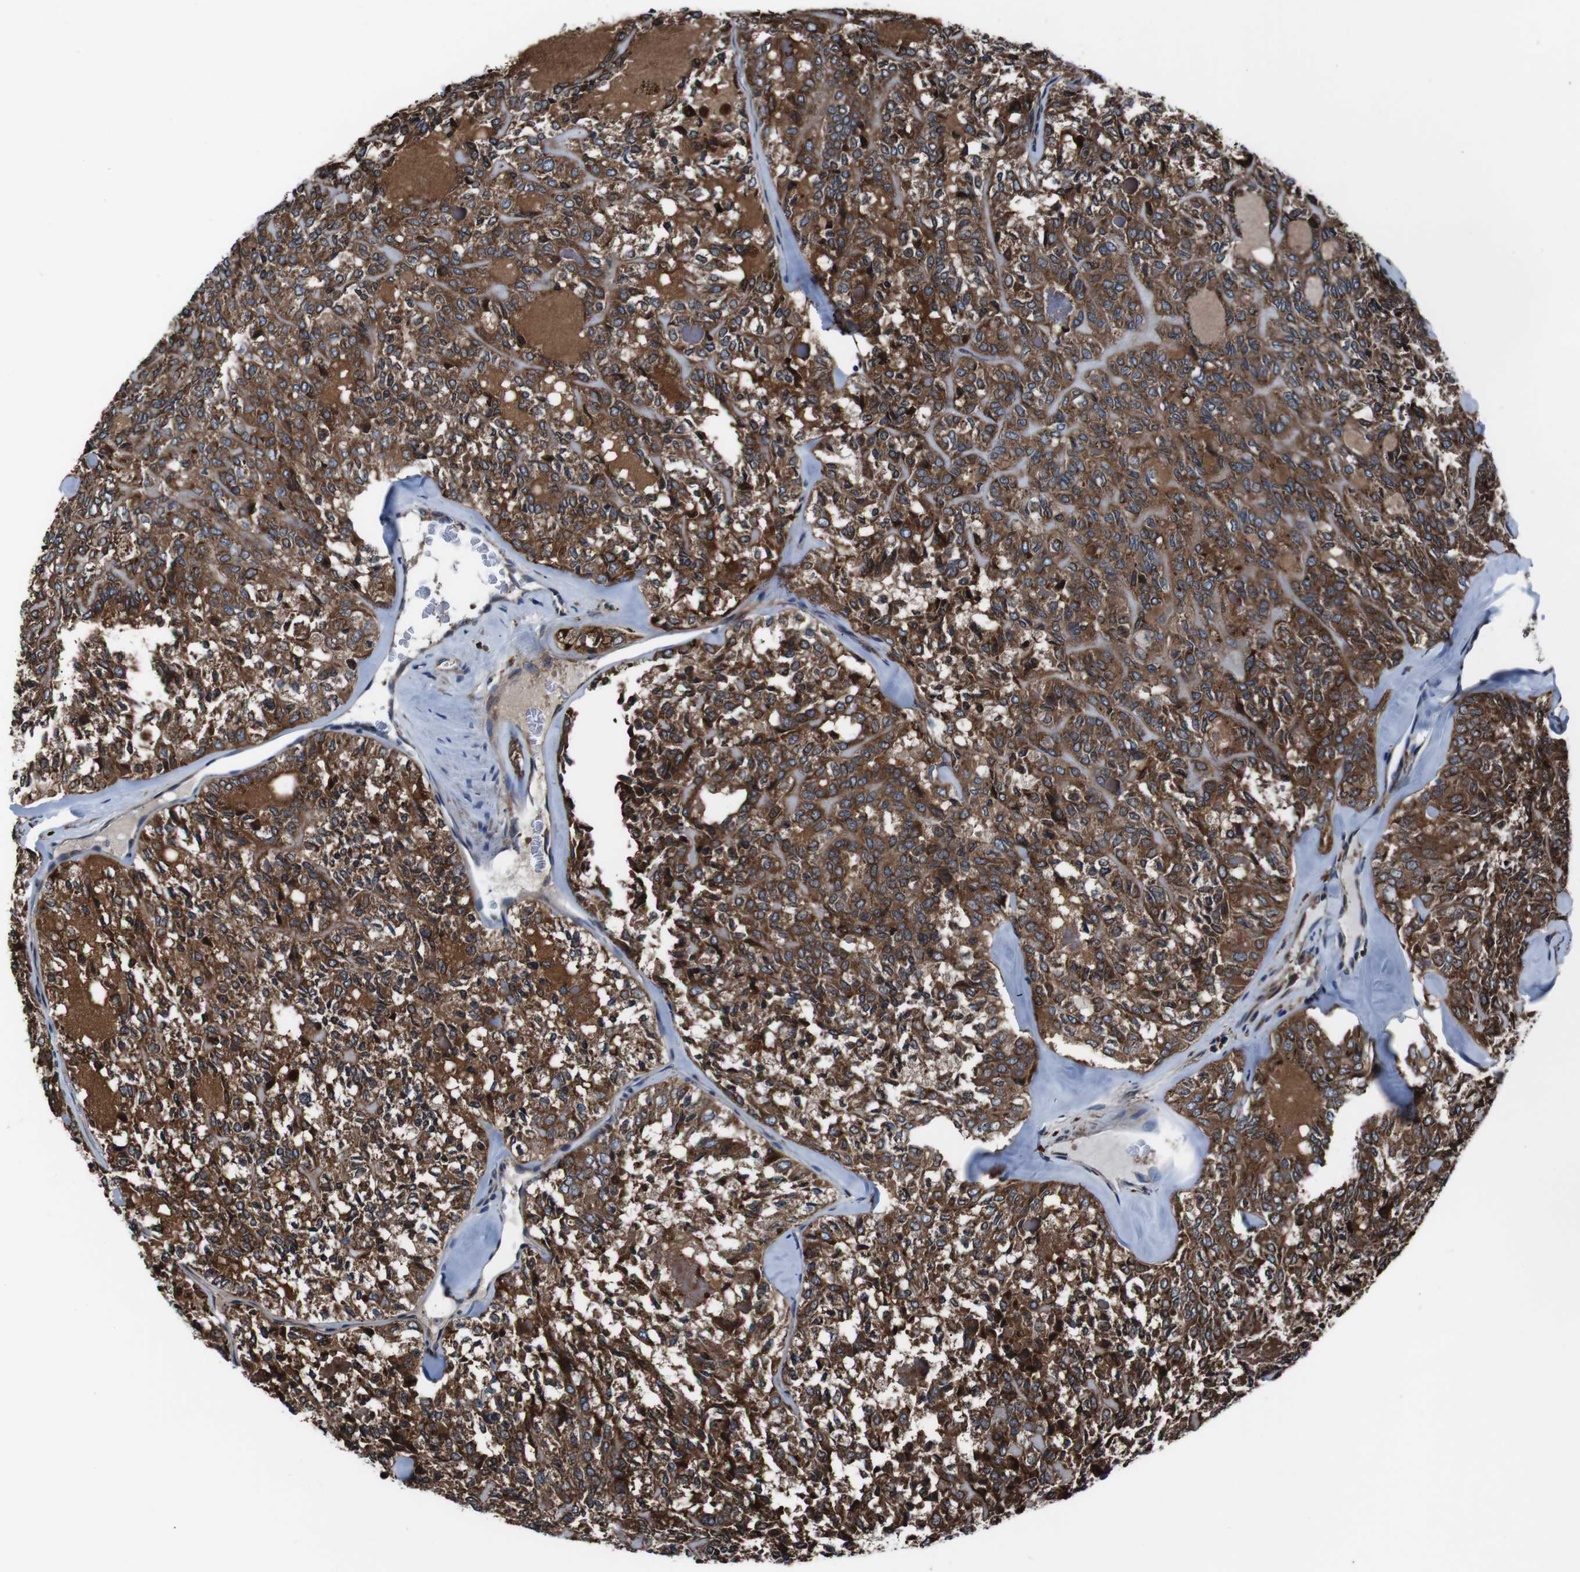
{"staining": {"intensity": "strong", "quantity": ">75%", "location": "cytoplasmic/membranous"}, "tissue": "thyroid cancer", "cell_type": "Tumor cells", "image_type": "cancer", "snomed": [{"axis": "morphology", "description": "Follicular adenoma carcinoma, NOS"}, {"axis": "topography", "description": "Thyroid gland"}], "caption": "Thyroid cancer (follicular adenoma carcinoma) stained with a brown dye demonstrates strong cytoplasmic/membranous positive staining in approximately >75% of tumor cells.", "gene": "EIF4A2", "patient": {"sex": "male", "age": 75}}